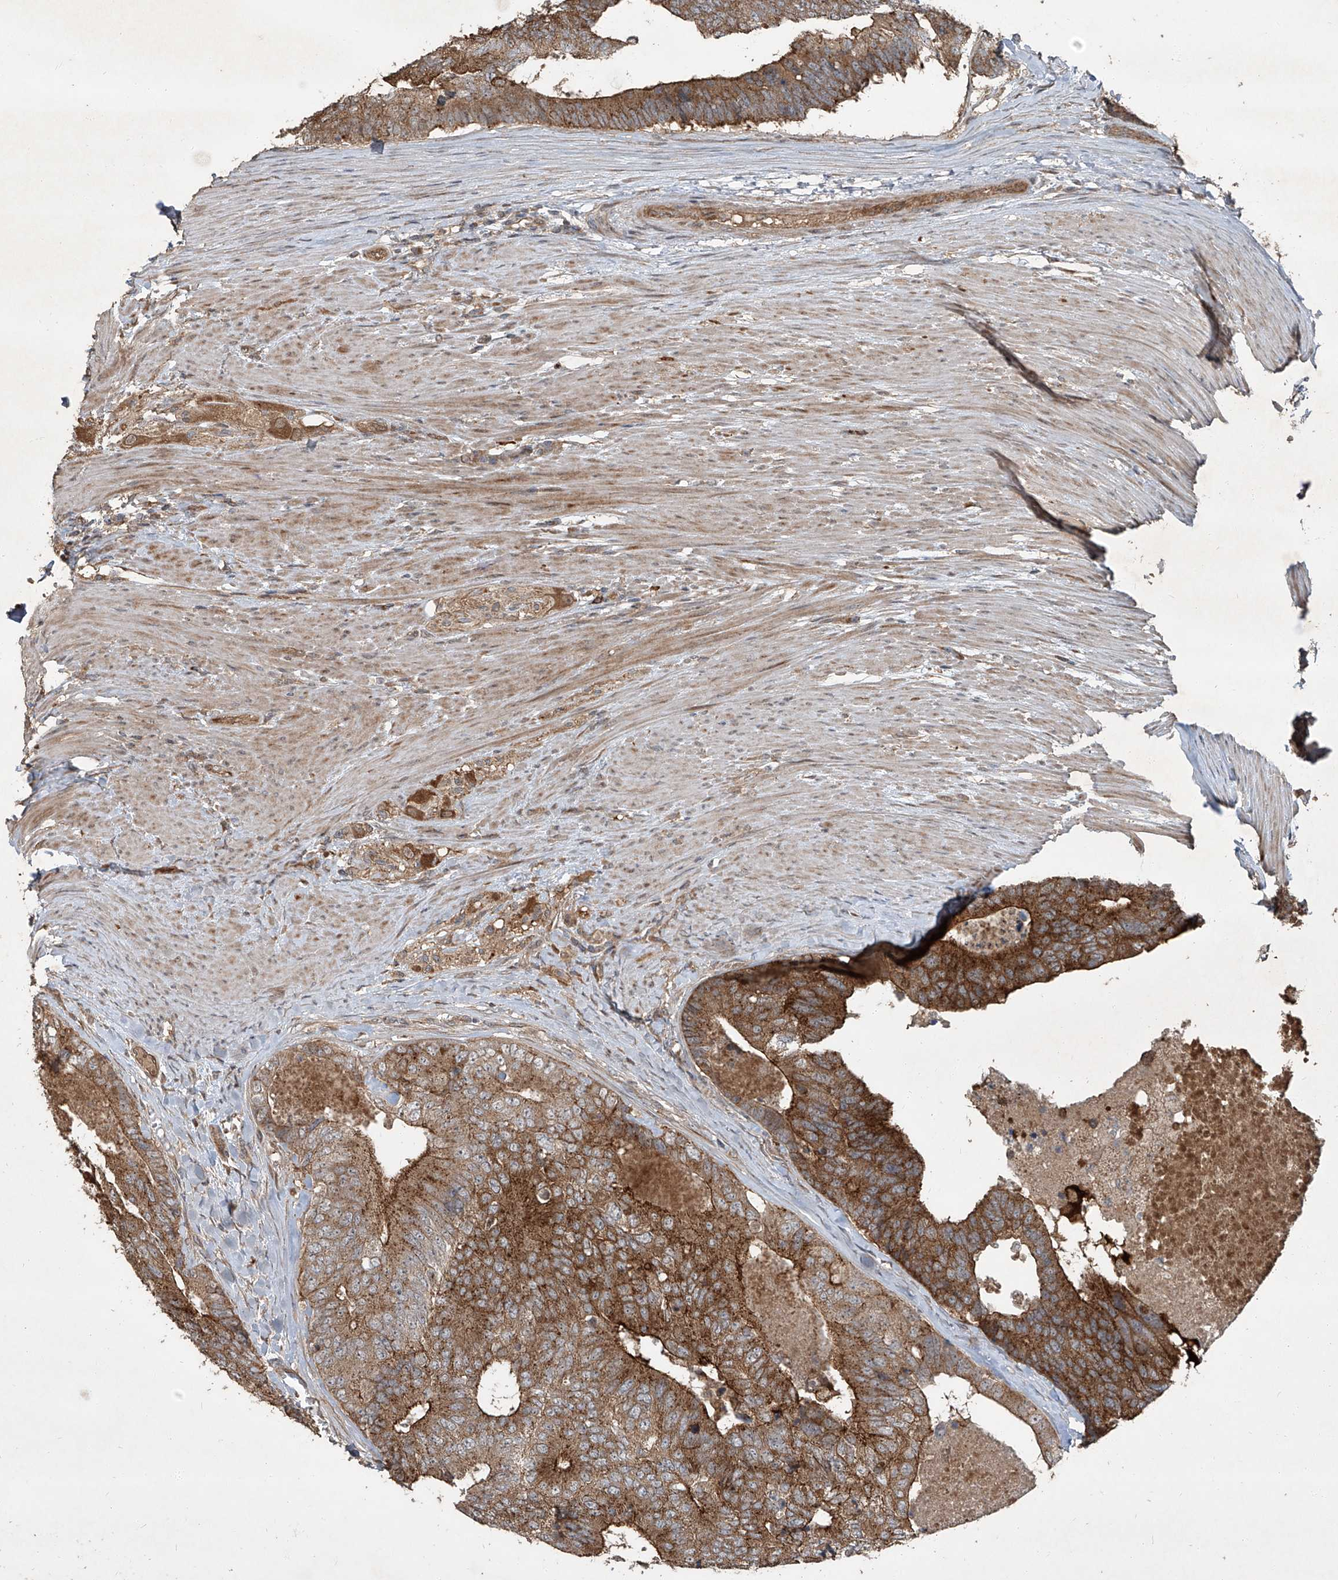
{"staining": {"intensity": "strong", "quantity": ">75%", "location": "cytoplasmic/membranous"}, "tissue": "colorectal cancer", "cell_type": "Tumor cells", "image_type": "cancer", "snomed": [{"axis": "morphology", "description": "Adenocarcinoma, NOS"}, {"axis": "topography", "description": "Colon"}], "caption": "Immunohistochemical staining of colorectal adenocarcinoma demonstrates strong cytoplasmic/membranous protein expression in about >75% of tumor cells.", "gene": "CCN1", "patient": {"sex": "female", "age": 67}}